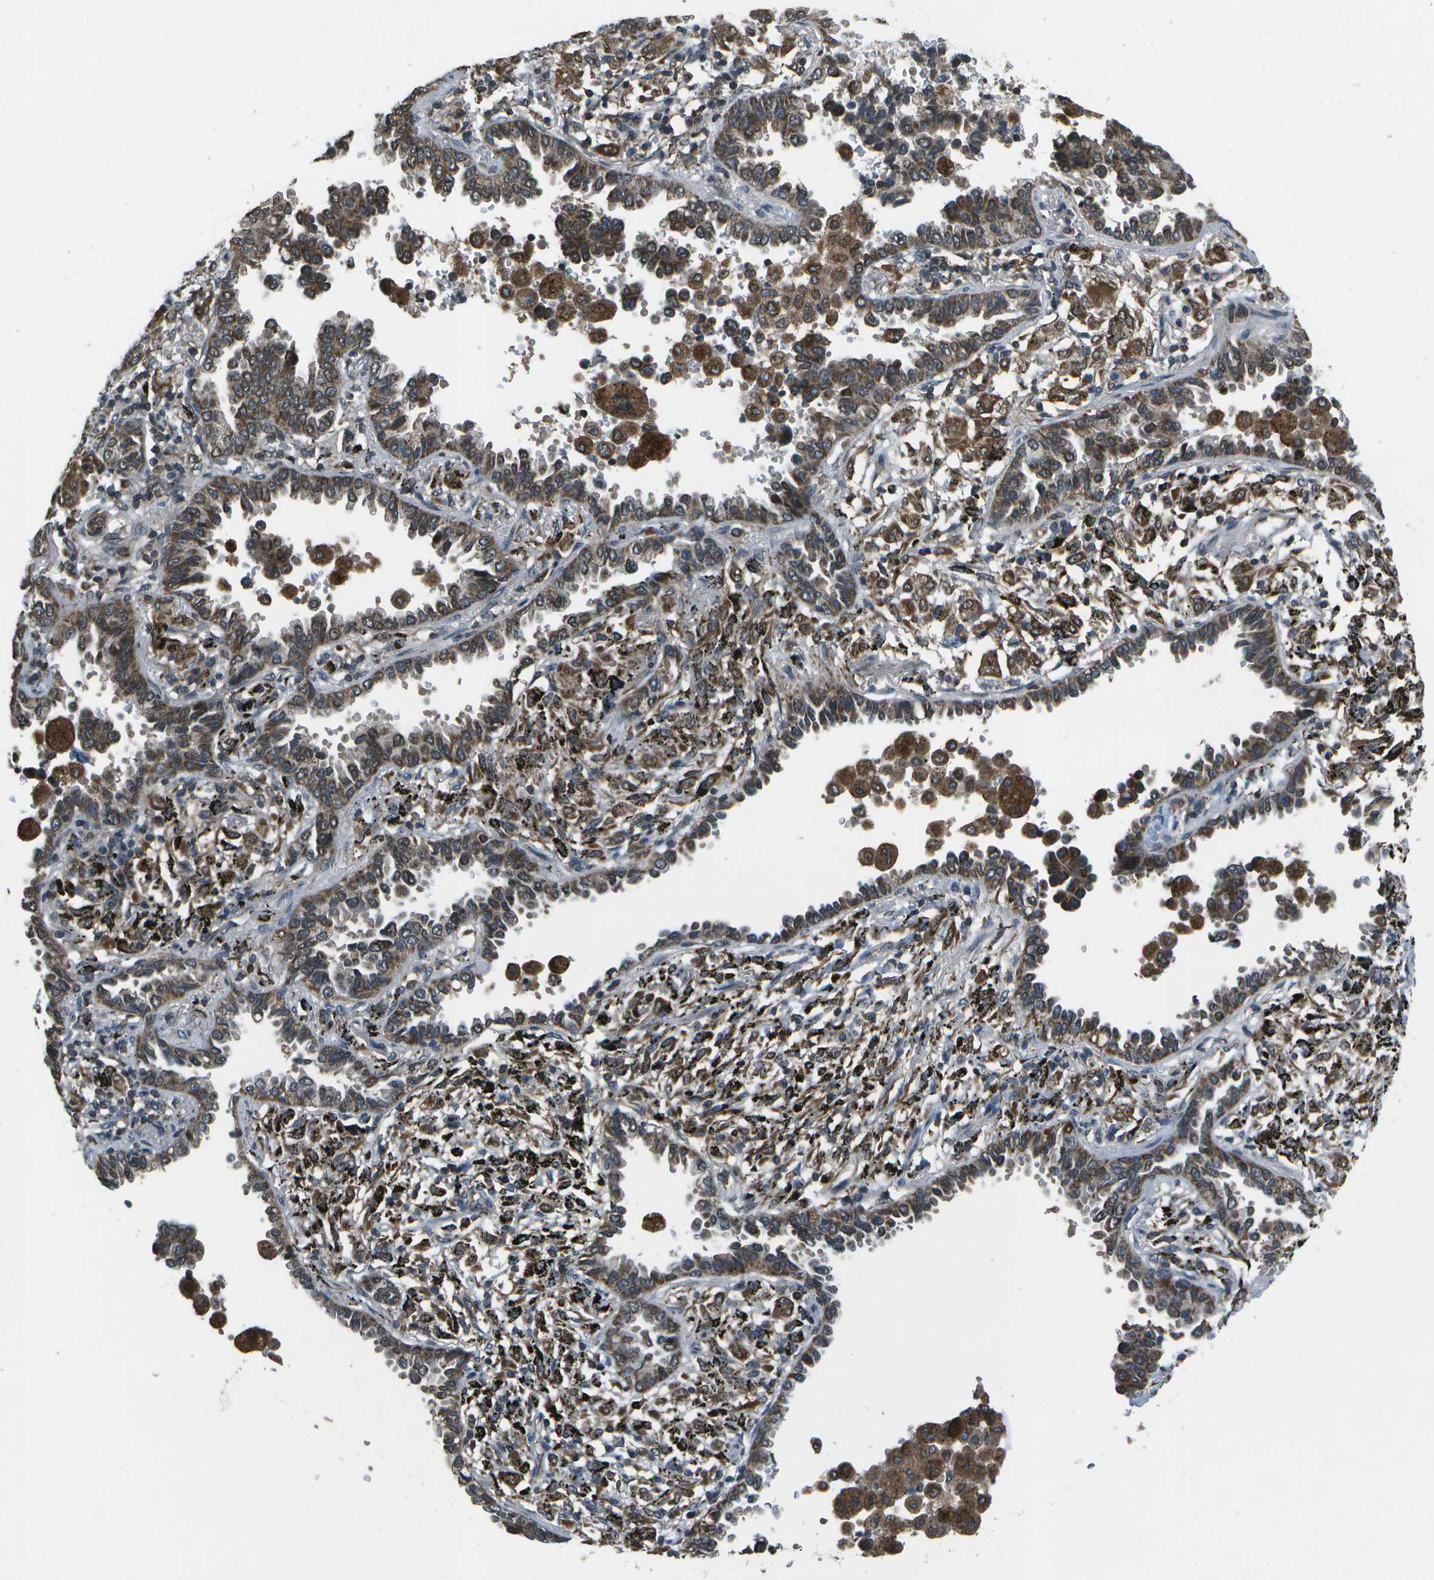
{"staining": {"intensity": "moderate", "quantity": ">75%", "location": "cytoplasmic/membranous"}, "tissue": "lung cancer", "cell_type": "Tumor cells", "image_type": "cancer", "snomed": [{"axis": "morphology", "description": "Normal tissue, NOS"}, {"axis": "morphology", "description": "Adenocarcinoma, NOS"}, {"axis": "topography", "description": "Lung"}], "caption": "The immunohistochemical stain shows moderate cytoplasmic/membranous positivity in tumor cells of lung cancer tissue. The protein of interest is shown in brown color, while the nuclei are stained blue.", "gene": "EIF2AK1", "patient": {"sex": "male", "age": 59}}